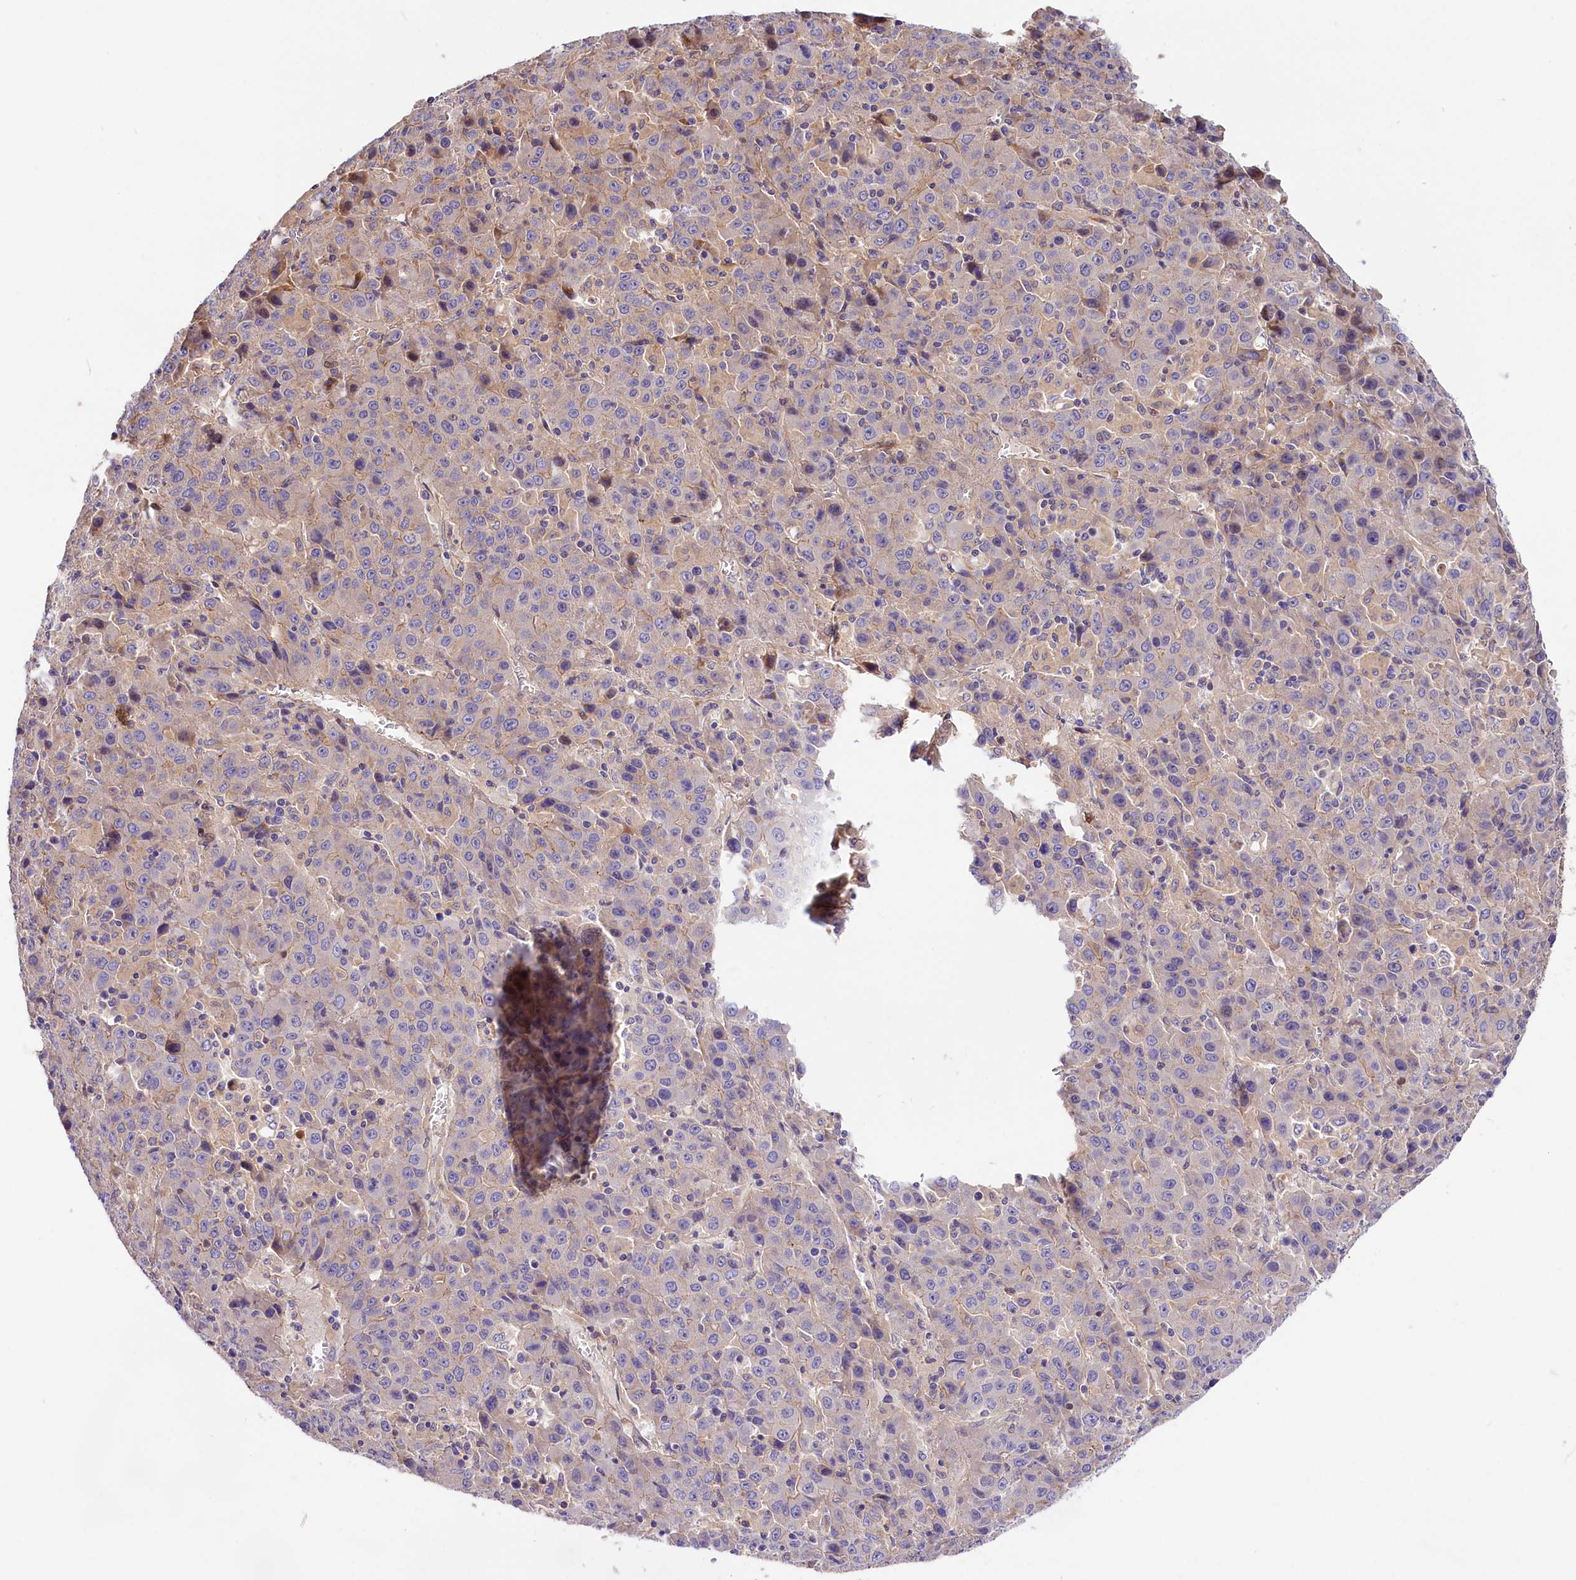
{"staining": {"intensity": "weak", "quantity": "<25%", "location": "cytoplasmic/membranous"}, "tissue": "liver cancer", "cell_type": "Tumor cells", "image_type": "cancer", "snomed": [{"axis": "morphology", "description": "Carcinoma, Hepatocellular, NOS"}, {"axis": "topography", "description": "Liver"}], "caption": "A micrograph of liver cancer (hepatocellular carcinoma) stained for a protein displays no brown staining in tumor cells. (DAB immunohistochemistry (IHC), high magnification).", "gene": "ARMC6", "patient": {"sex": "female", "age": 53}}